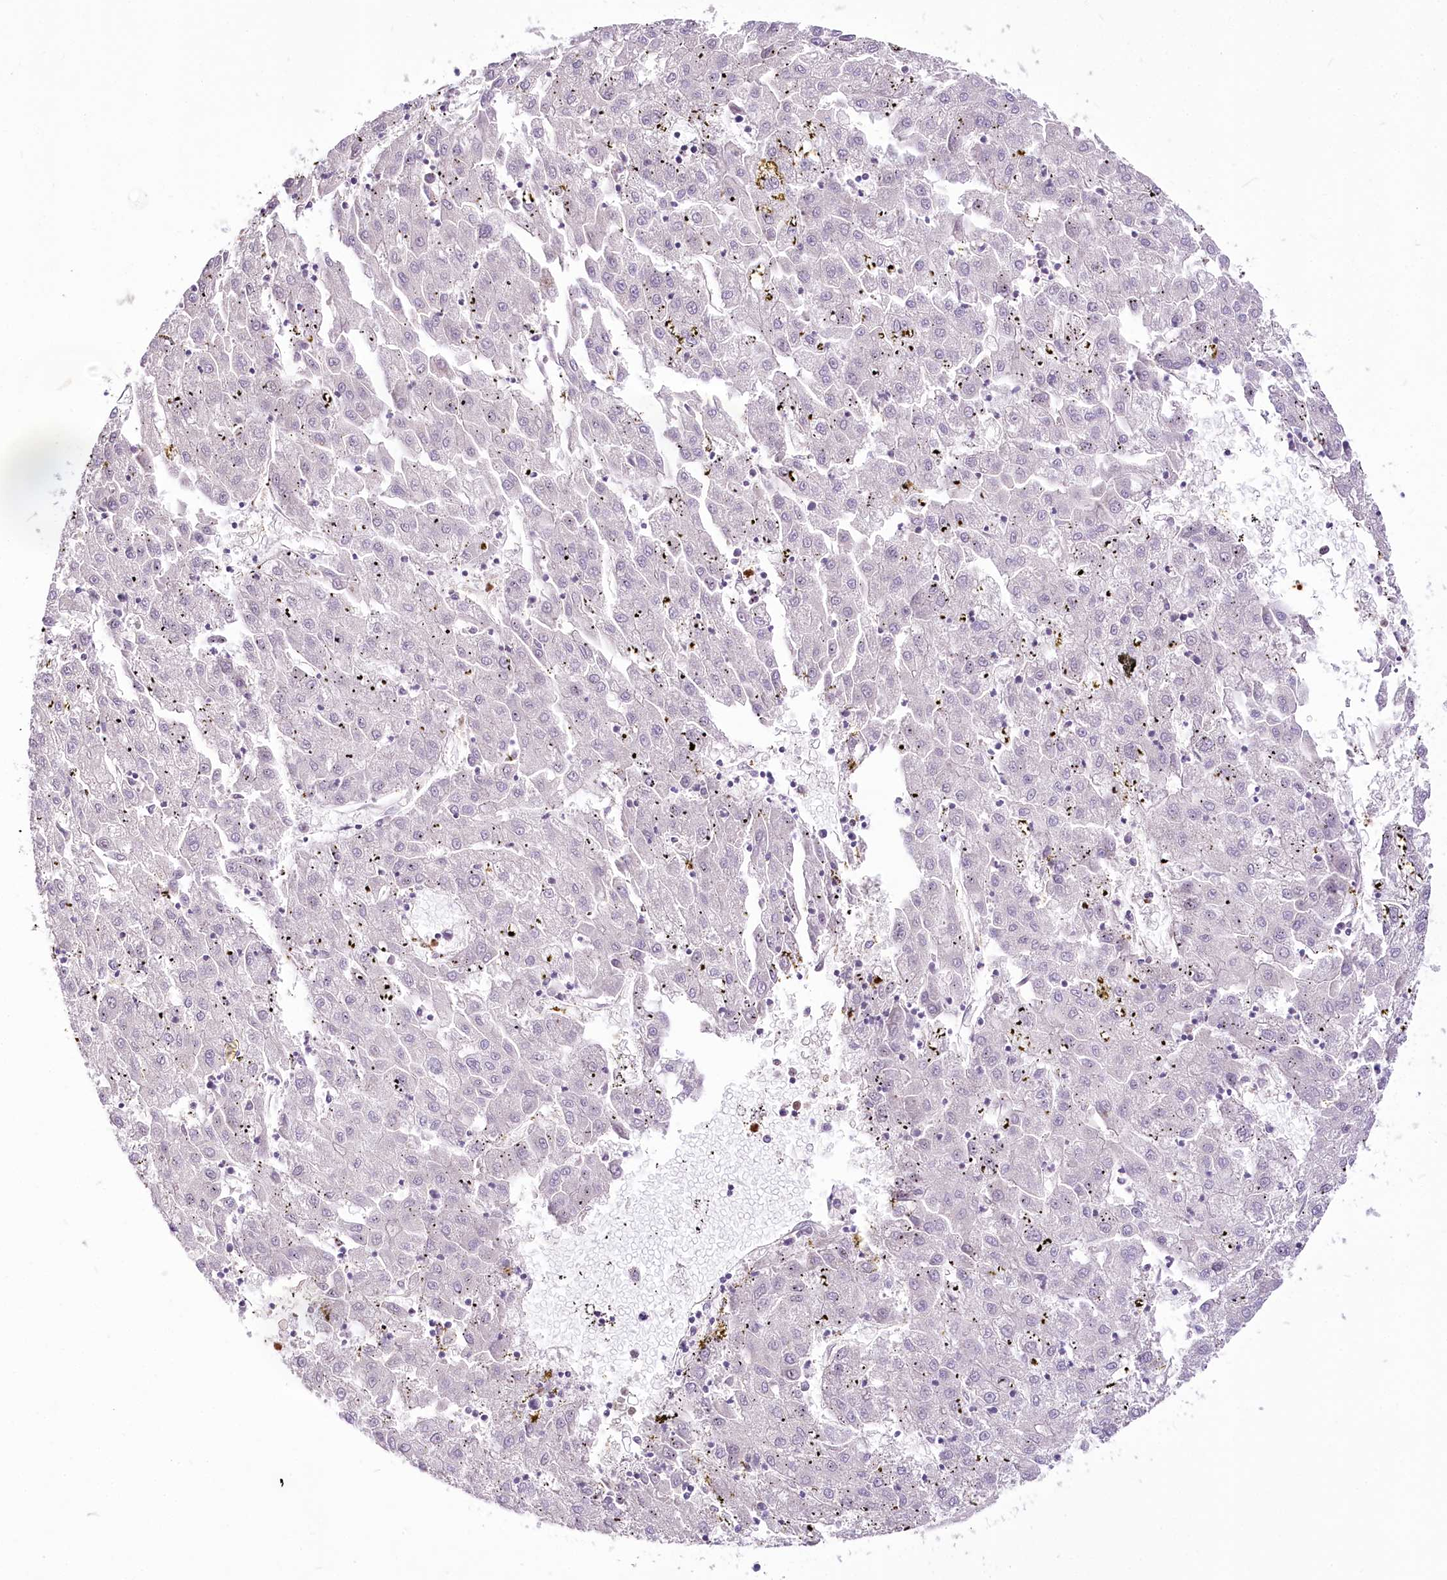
{"staining": {"intensity": "negative", "quantity": "none", "location": "none"}, "tissue": "liver cancer", "cell_type": "Tumor cells", "image_type": "cancer", "snomed": [{"axis": "morphology", "description": "Carcinoma, Hepatocellular, NOS"}, {"axis": "topography", "description": "Liver"}], "caption": "This is an immunohistochemistry micrograph of human hepatocellular carcinoma (liver). There is no positivity in tumor cells.", "gene": "DPYD", "patient": {"sex": "male", "age": 72}}